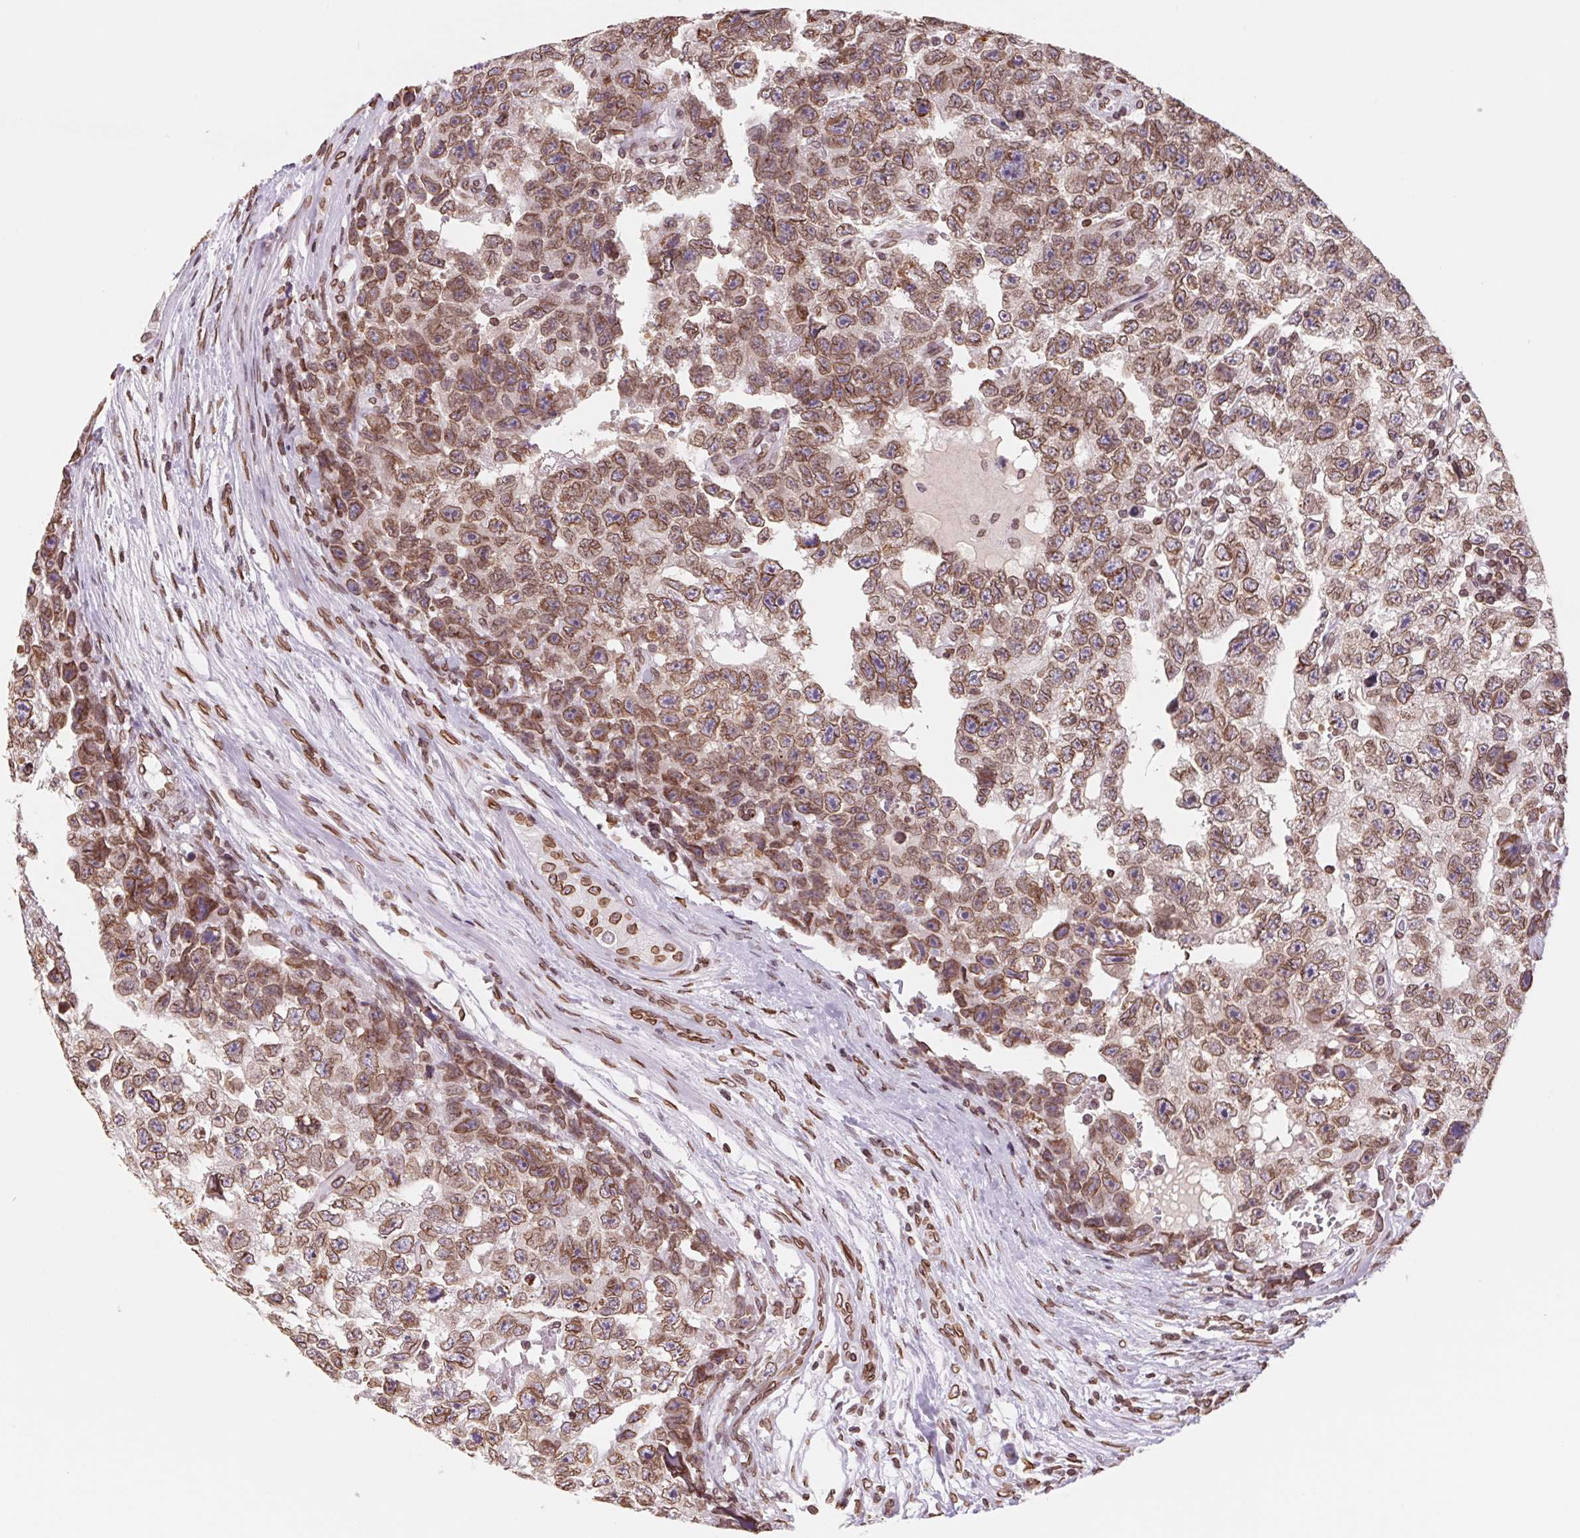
{"staining": {"intensity": "moderate", "quantity": ">75%", "location": "cytoplasmic/membranous,nuclear"}, "tissue": "testis cancer", "cell_type": "Tumor cells", "image_type": "cancer", "snomed": [{"axis": "morphology", "description": "Carcinoma, Embryonal, NOS"}, {"axis": "topography", "description": "Testis"}], "caption": "This is a micrograph of immunohistochemistry (IHC) staining of embryonal carcinoma (testis), which shows moderate positivity in the cytoplasmic/membranous and nuclear of tumor cells.", "gene": "LMNB2", "patient": {"sex": "male", "age": 22}}